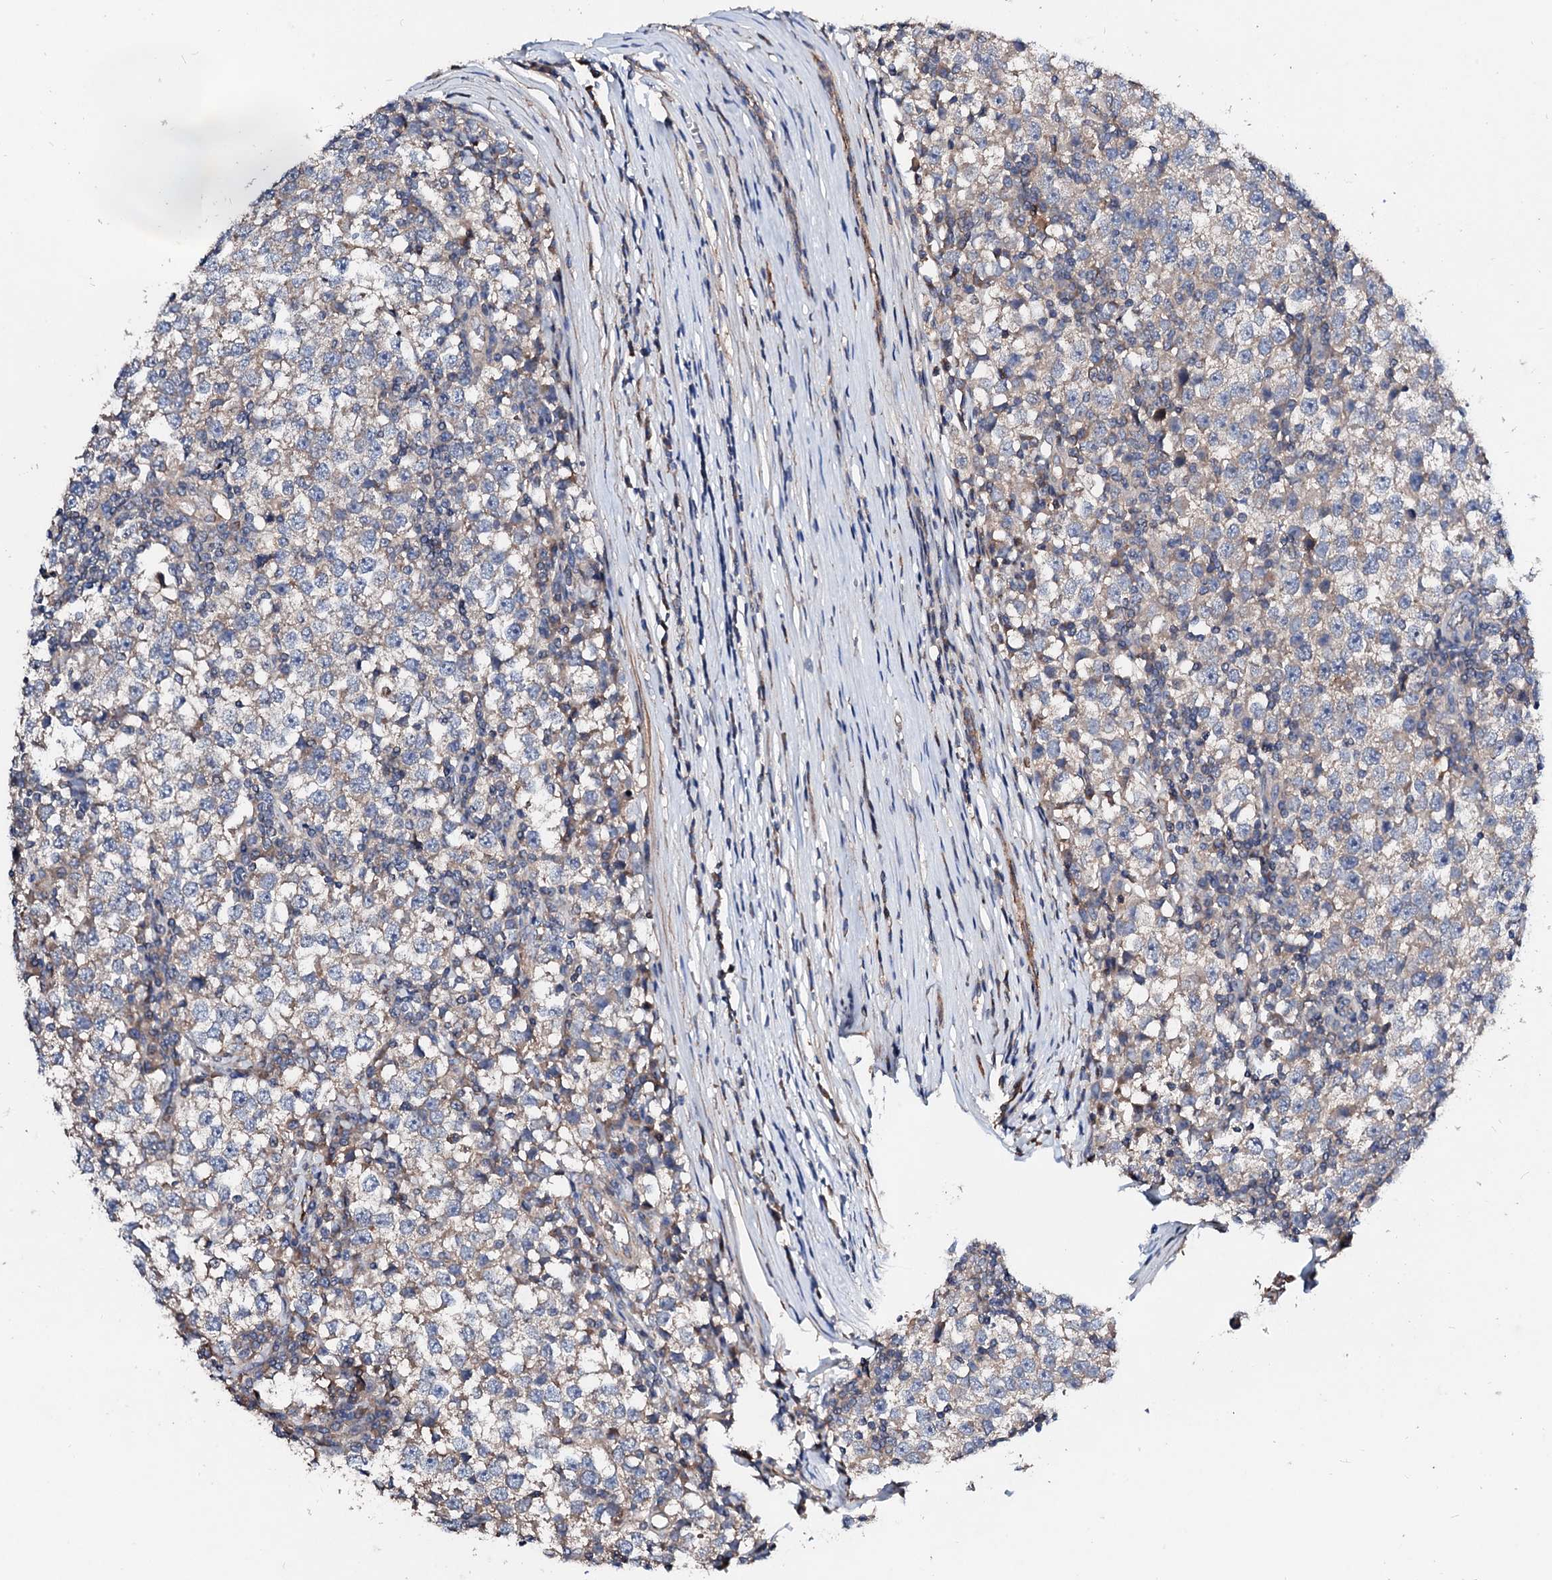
{"staining": {"intensity": "negative", "quantity": "none", "location": "none"}, "tissue": "testis cancer", "cell_type": "Tumor cells", "image_type": "cancer", "snomed": [{"axis": "morphology", "description": "Seminoma, NOS"}, {"axis": "topography", "description": "Testis"}], "caption": "The immunohistochemistry image has no significant staining in tumor cells of testis cancer tissue.", "gene": "FIBIN", "patient": {"sex": "male", "age": 65}}